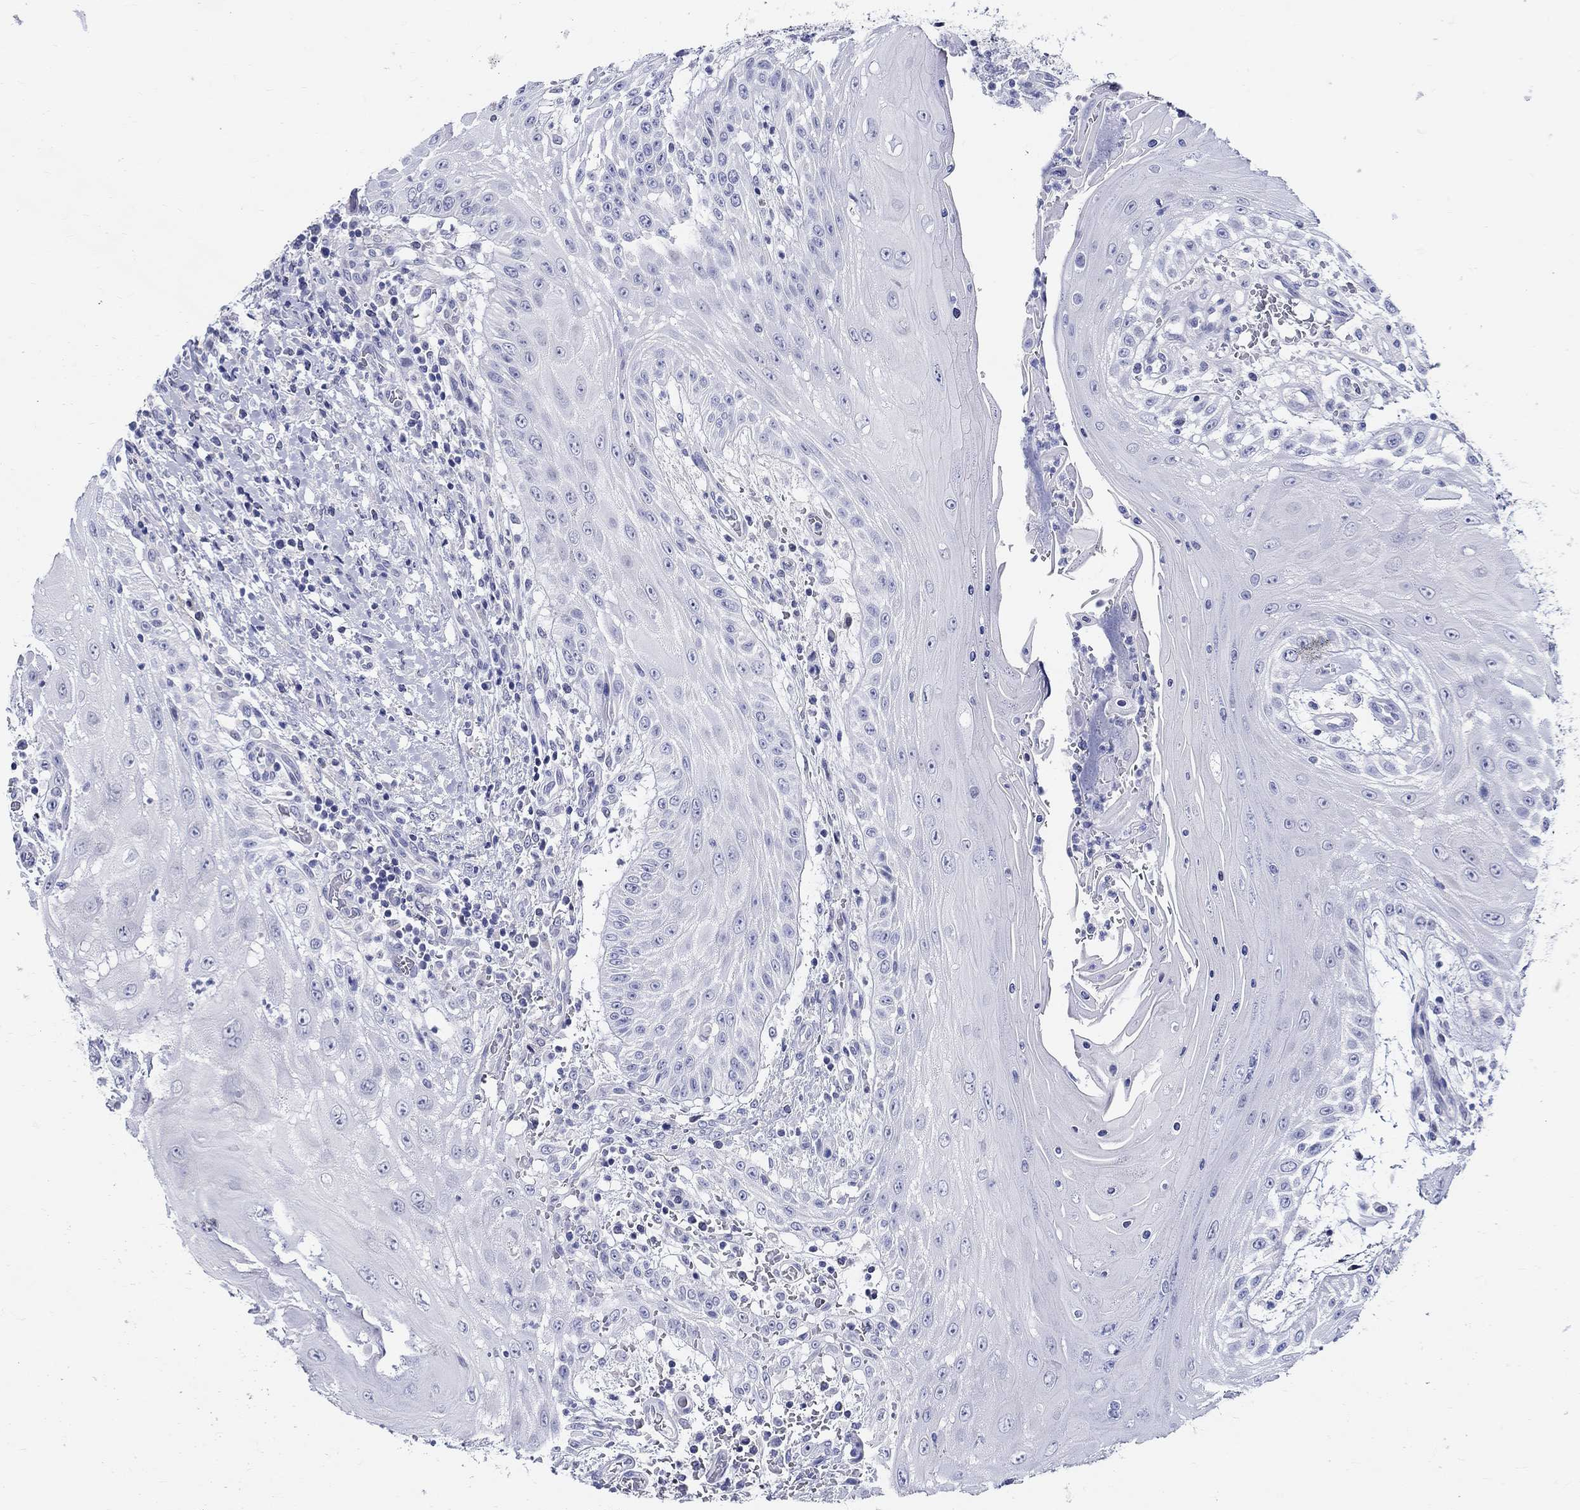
{"staining": {"intensity": "negative", "quantity": "none", "location": "none"}, "tissue": "head and neck cancer", "cell_type": "Tumor cells", "image_type": "cancer", "snomed": [{"axis": "morphology", "description": "Squamous cell carcinoma, NOS"}, {"axis": "topography", "description": "Oral tissue"}, {"axis": "topography", "description": "Head-Neck"}], "caption": "High power microscopy micrograph of an immunohistochemistry (IHC) histopathology image of head and neck cancer (squamous cell carcinoma), revealing no significant expression in tumor cells. The staining was performed using DAB (3,3'-diaminobenzidine) to visualize the protein expression in brown, while the nuclei were stained in blue with hematoxylin (Magnification: 20x).", "gene": "CRYGS", "patient": {"sex": "male", "age": 58}}